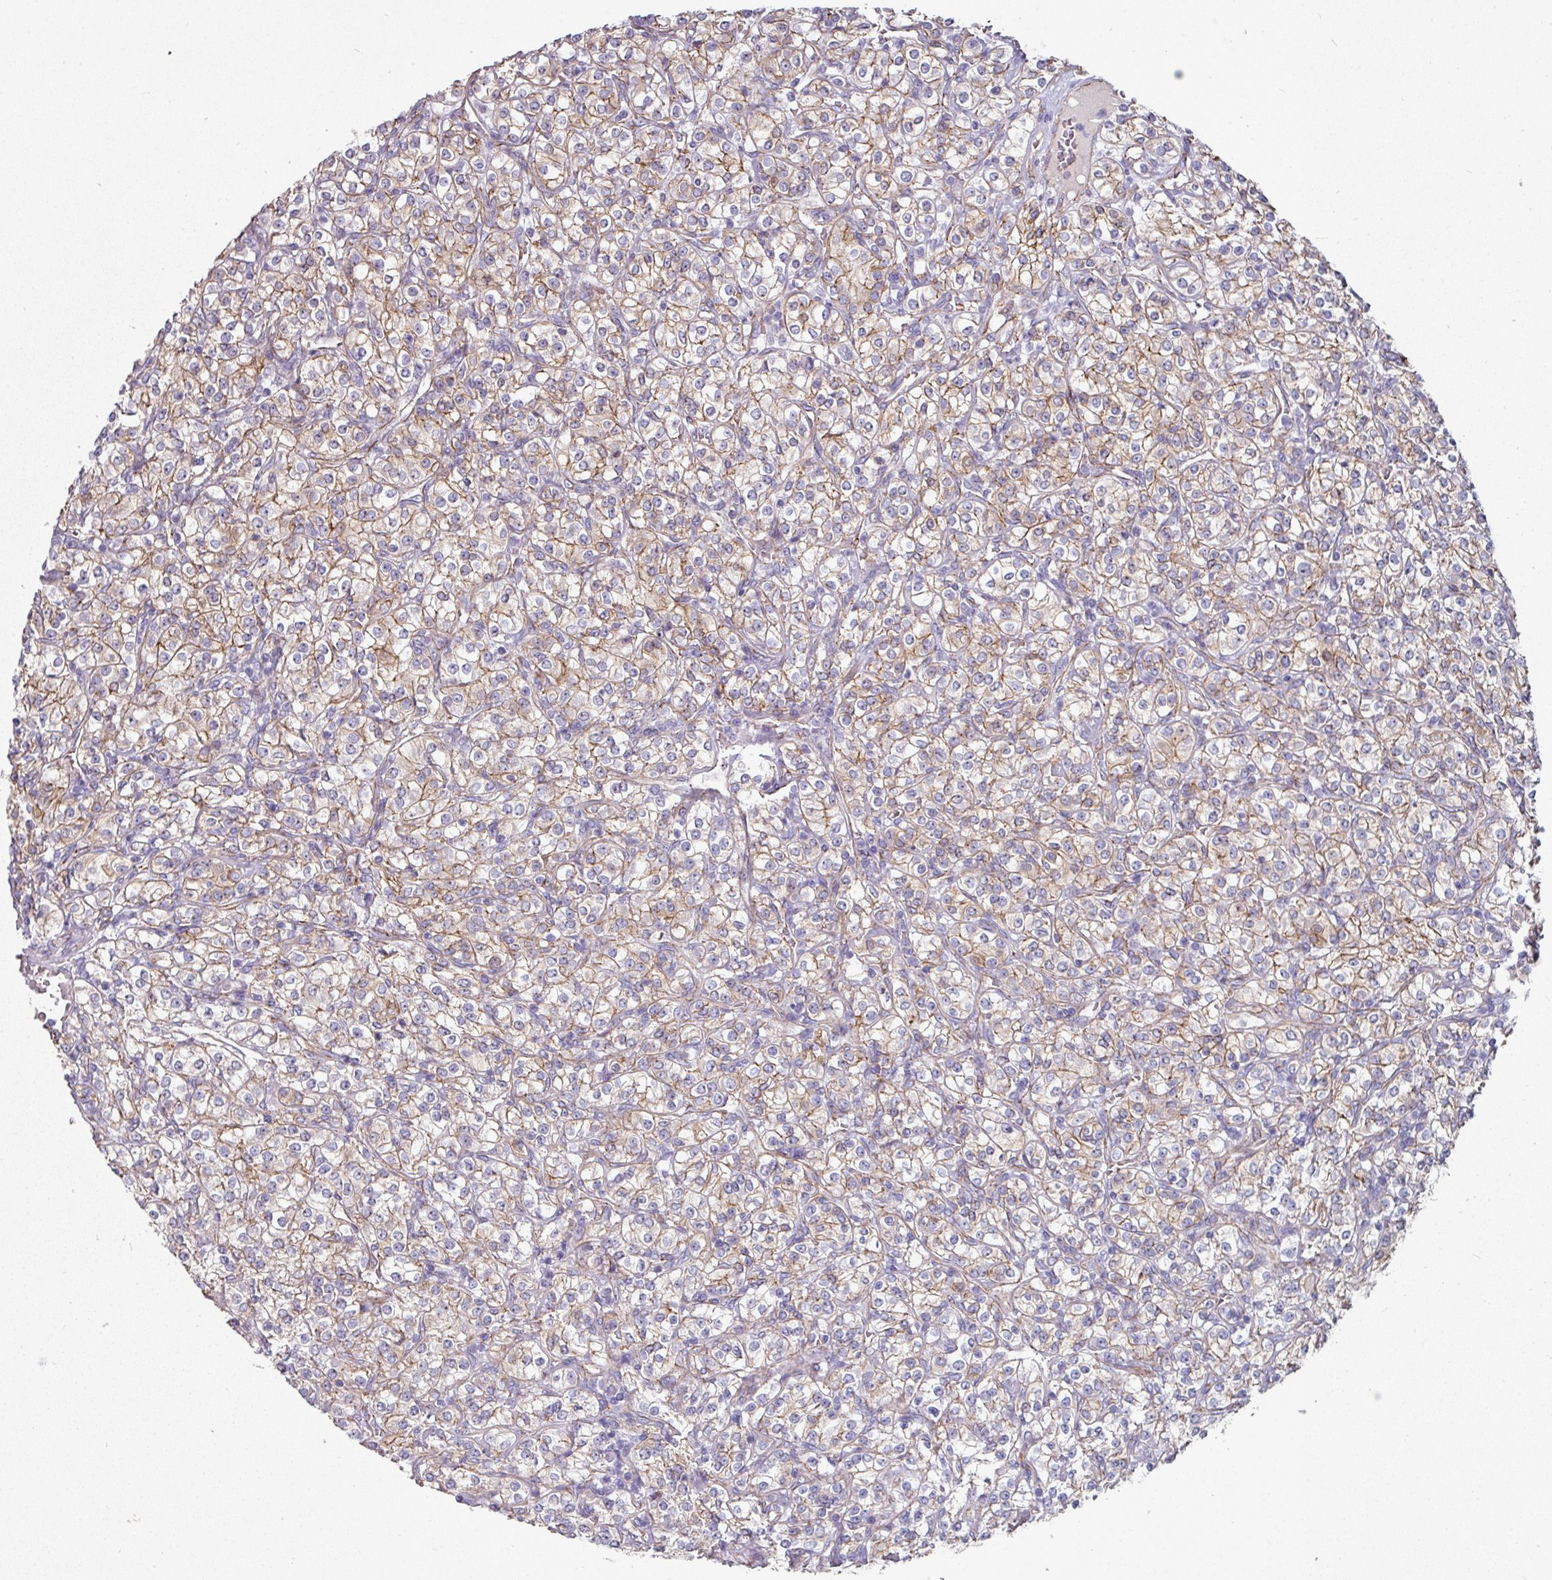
{"staining": {"intensity": "moderate", "quantity": "25%-75%", "location": "cytoplasmic/membranous"}, "tissue": "renal cancer", "cell_type": "Tumor cells", "image_type": "cancer", "snomed": [{"axis": "morphology", "description": "Adenocarcinoma, NOS"}, {"axis": "topography", "description": "Kidney"}], "caption": "Protein expression analysis of renal adenocarcinoma shows moderate cytoplasmic/membranous staining in approximately 25%-75% of tumor cells. (DAB (3,3'-diaminobenzidine) IHC, brown staining for protein, blue staining for nuclei).", "gene": "JUP", "patient": {"sex": "male", "age": 77}}